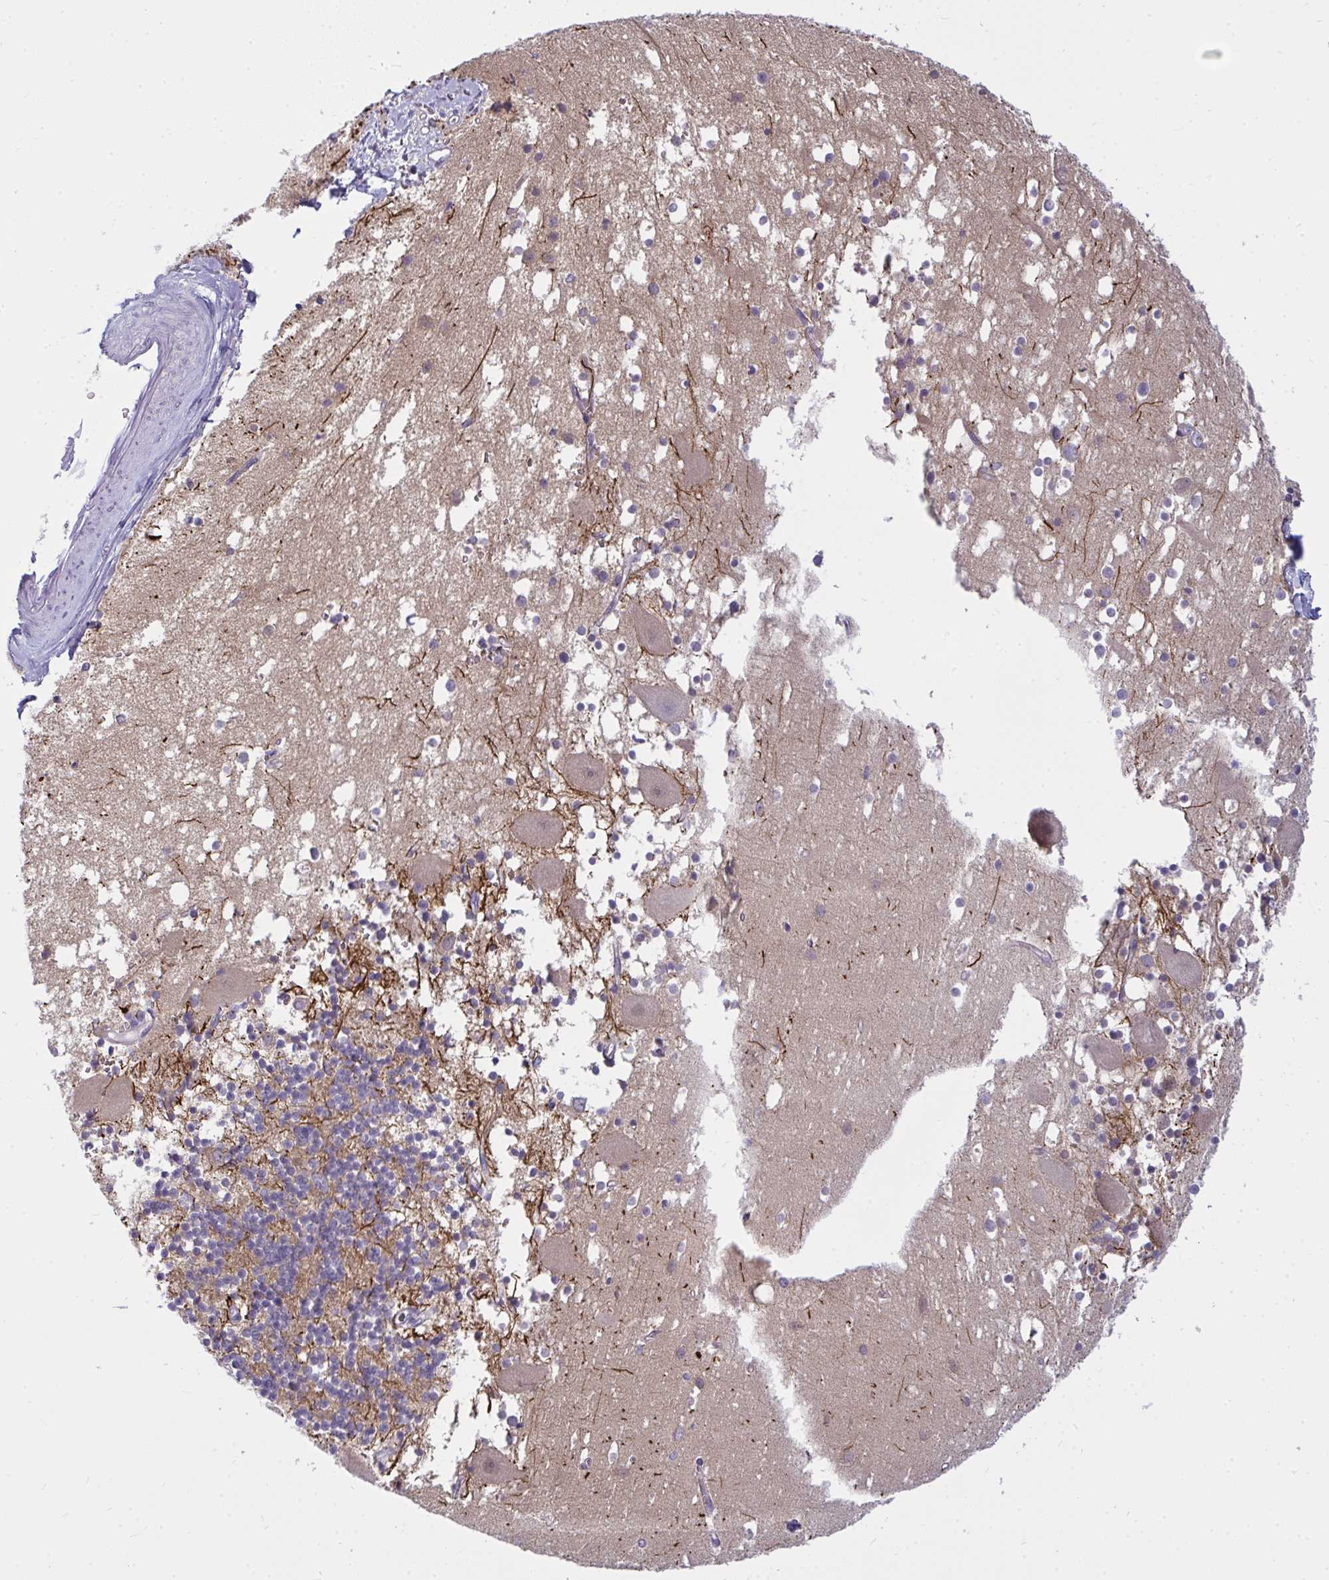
{"staining": {"intensity": "weak", "quantity": "25%-75%", "location": "cytoplasmic/membranous"}, "tissue": "cerebellum", "cell_type": "Cells in granular layer", "image_type": "normal", "snomed": [{"axis": "morphology", "description": "Normal tissue, NOS"}, {"axis": "topography", "description": "Cerebellum"}], "caption": "An image showing weak cytoplasmic/membranous expression in about 25%-75% of cells in granular layer in benign cerebellum, as visualized by brown immunohistochemical staining.", "gene": "SLC30A6", "patient": {"sex": "male", "age": 54}}